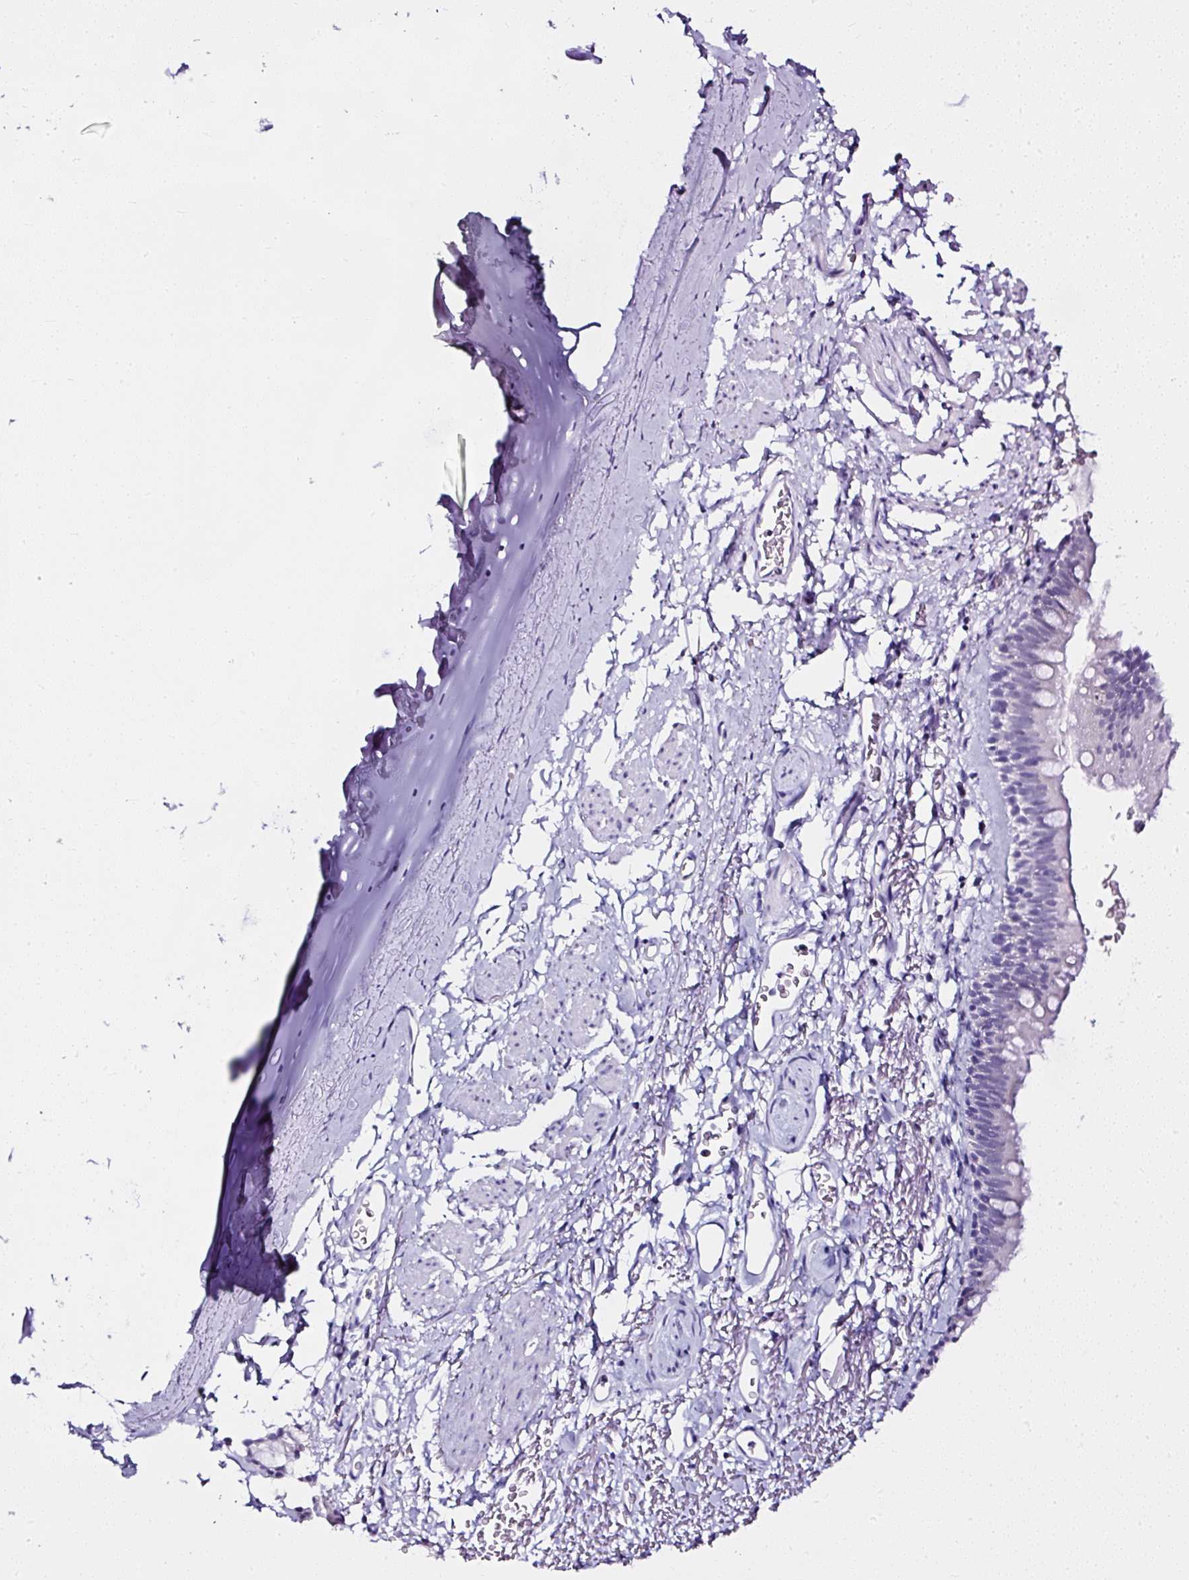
{"staining": {"intensity": "negative", "quantity": "none", "location": "none"}, "tissue": "bronchus", "cell_type": "Respiratory epithelial cells", "image_type": "normal", "snomed": [{"axis": "morphology", "description": "Normal tissue, NOS"}, {"axis": "topography", "description": "Bronchus"}], "caption": "The histopathology image shows no significant staining in respiratory epithelial cells of bronchus. (DAB (3,3'-diaminobenzidine) IHC visualized using brightfield microscopy, high magnification).", "gene": "ATP2A1", "patient": {"sex": "male", "age": 67}}